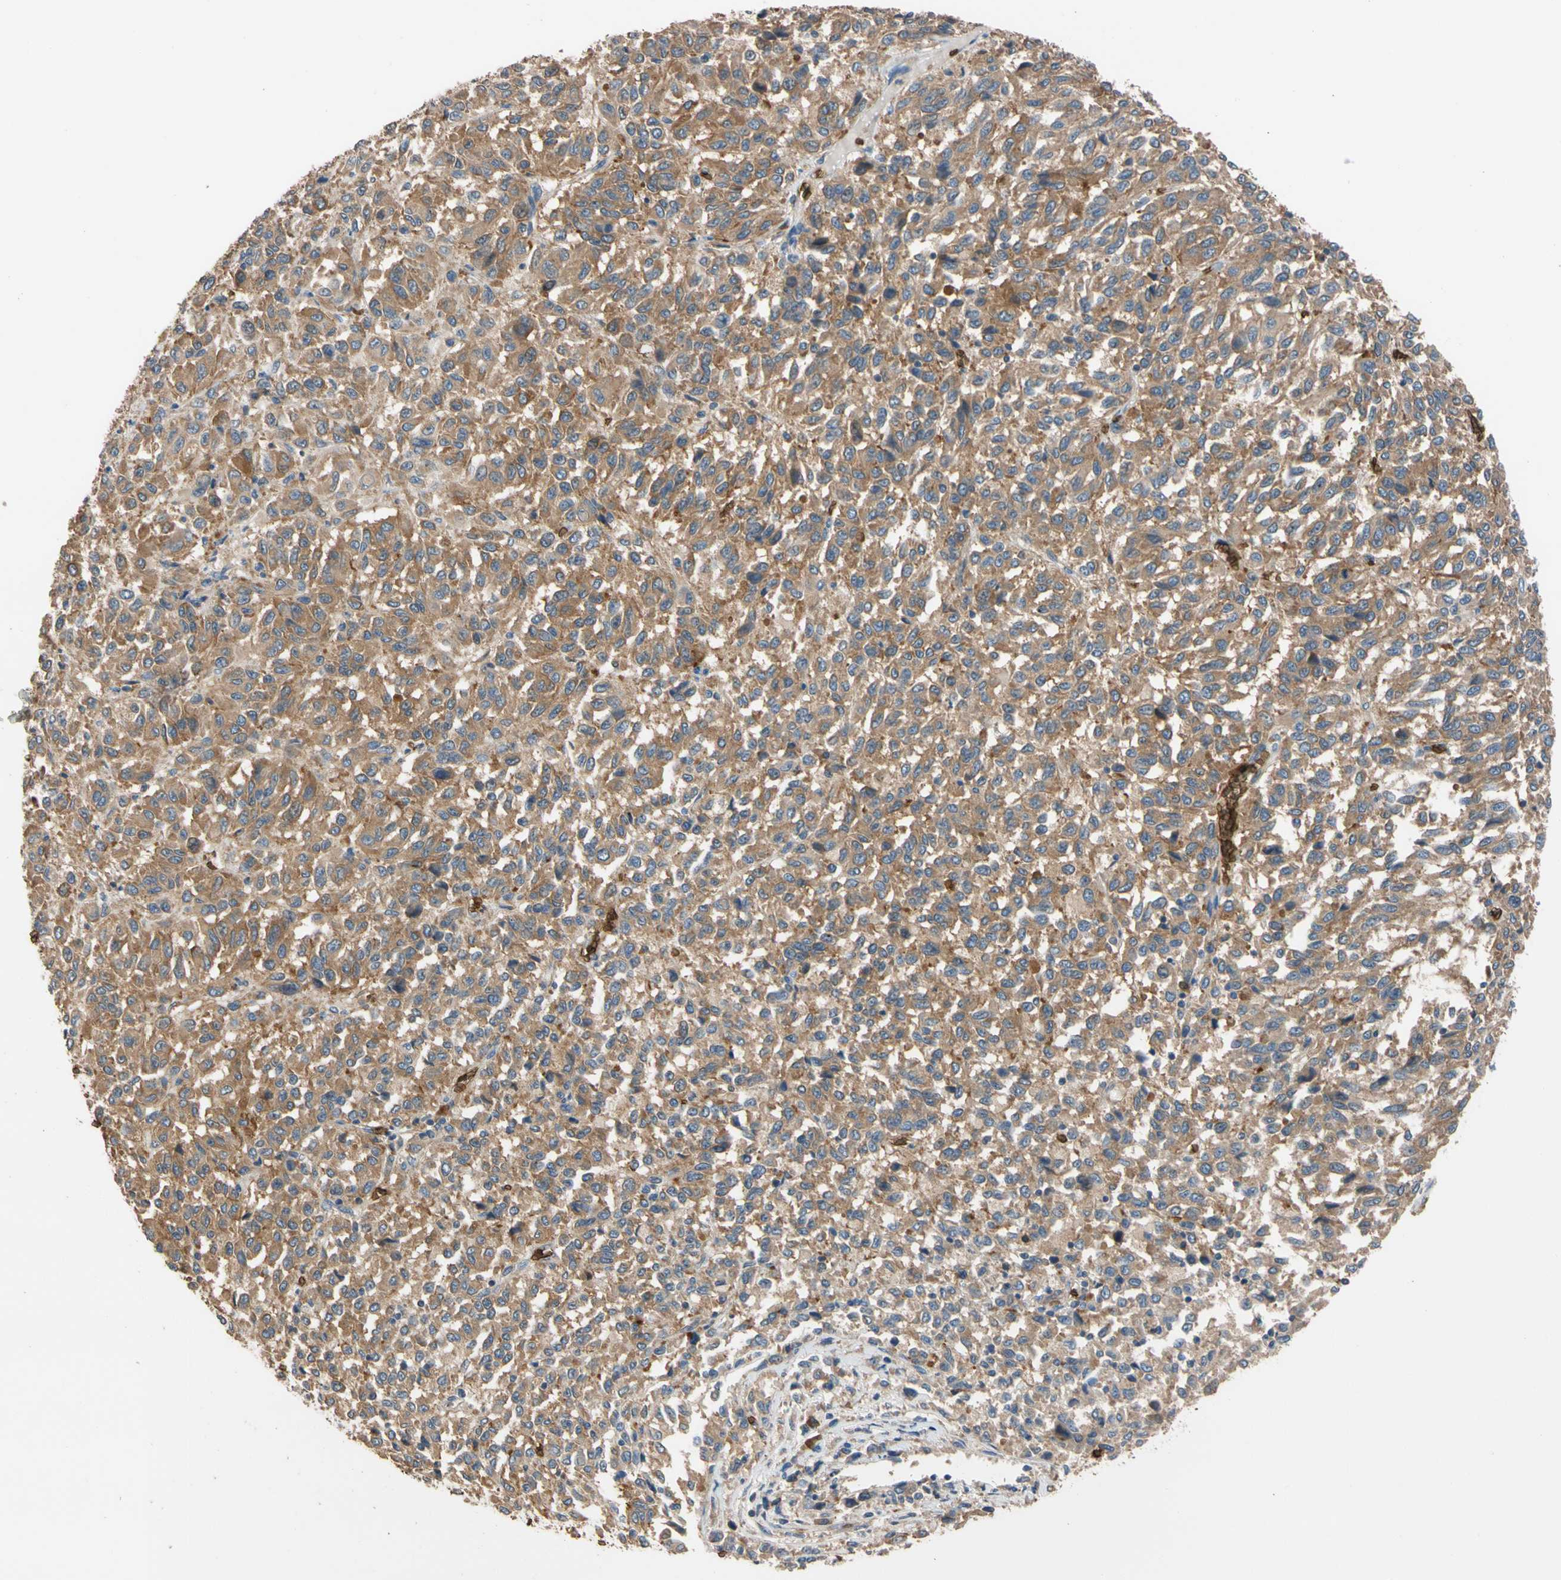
{"staining": {"intensity": "moderate", "quantity": ">75%", "location": "cytoplasmic/membranous"}, "tissue": "melanoma", "cell_type": "Tumor cells", "image_type": "cancer", "snomed": [{"axis": "morphology", "description": "Malignant melanoma, Metastatic site"}, {"axis": "topography", "description": "Lung"}], "caption": "A histopathology image showing moderate cytoplasmic/membranous positivity in about >75% of tumor cells in malignant melanoma (metastatic site), as visualized by brown immunohistochemical staining.", "gene": "RIOK2", "patient": {"sex": "male", "age": 64}}